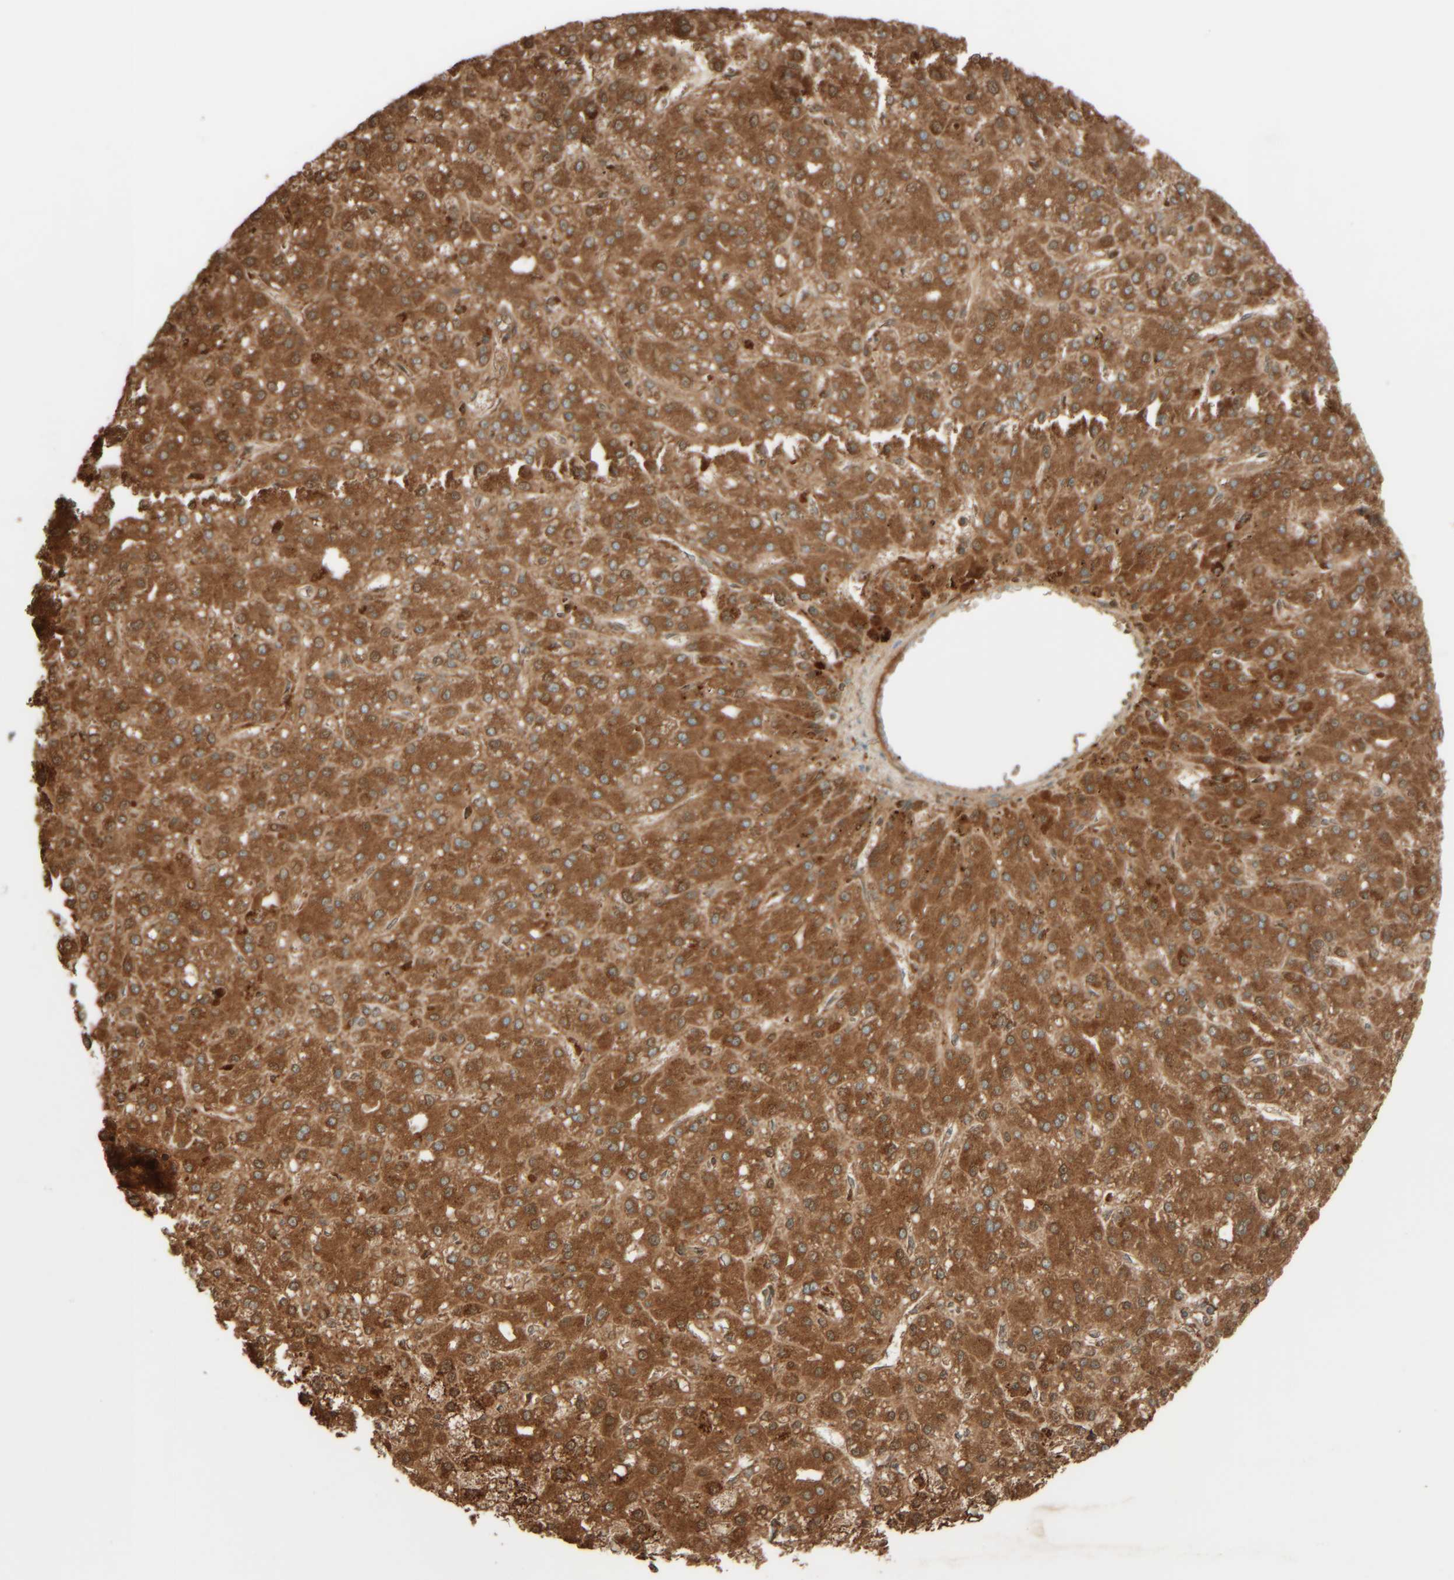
{"staining": {"intensity": "strong", "quantity": ">75%", "location": "cytoplasmic/membranous"}, "tissue": "liver cancer", "cell_type": "Tumor cells", "image_type": "cancer", "snomed": [{"axis": "morphology", "description": "Carcinoma, Hepatocellular, NOS"}, {"axis": "topography", "description": "Liver"}], "caption": "This photomicrograph reveals immunohistochemistry (IHC) staining of liver cancer (hepatocellular carcinoma), with high strong cytoplasmic/membranous positivity in about >75% of tumor cells.", "gene": "SPAG5", "patient": {"sex": "male", "age": 67}}